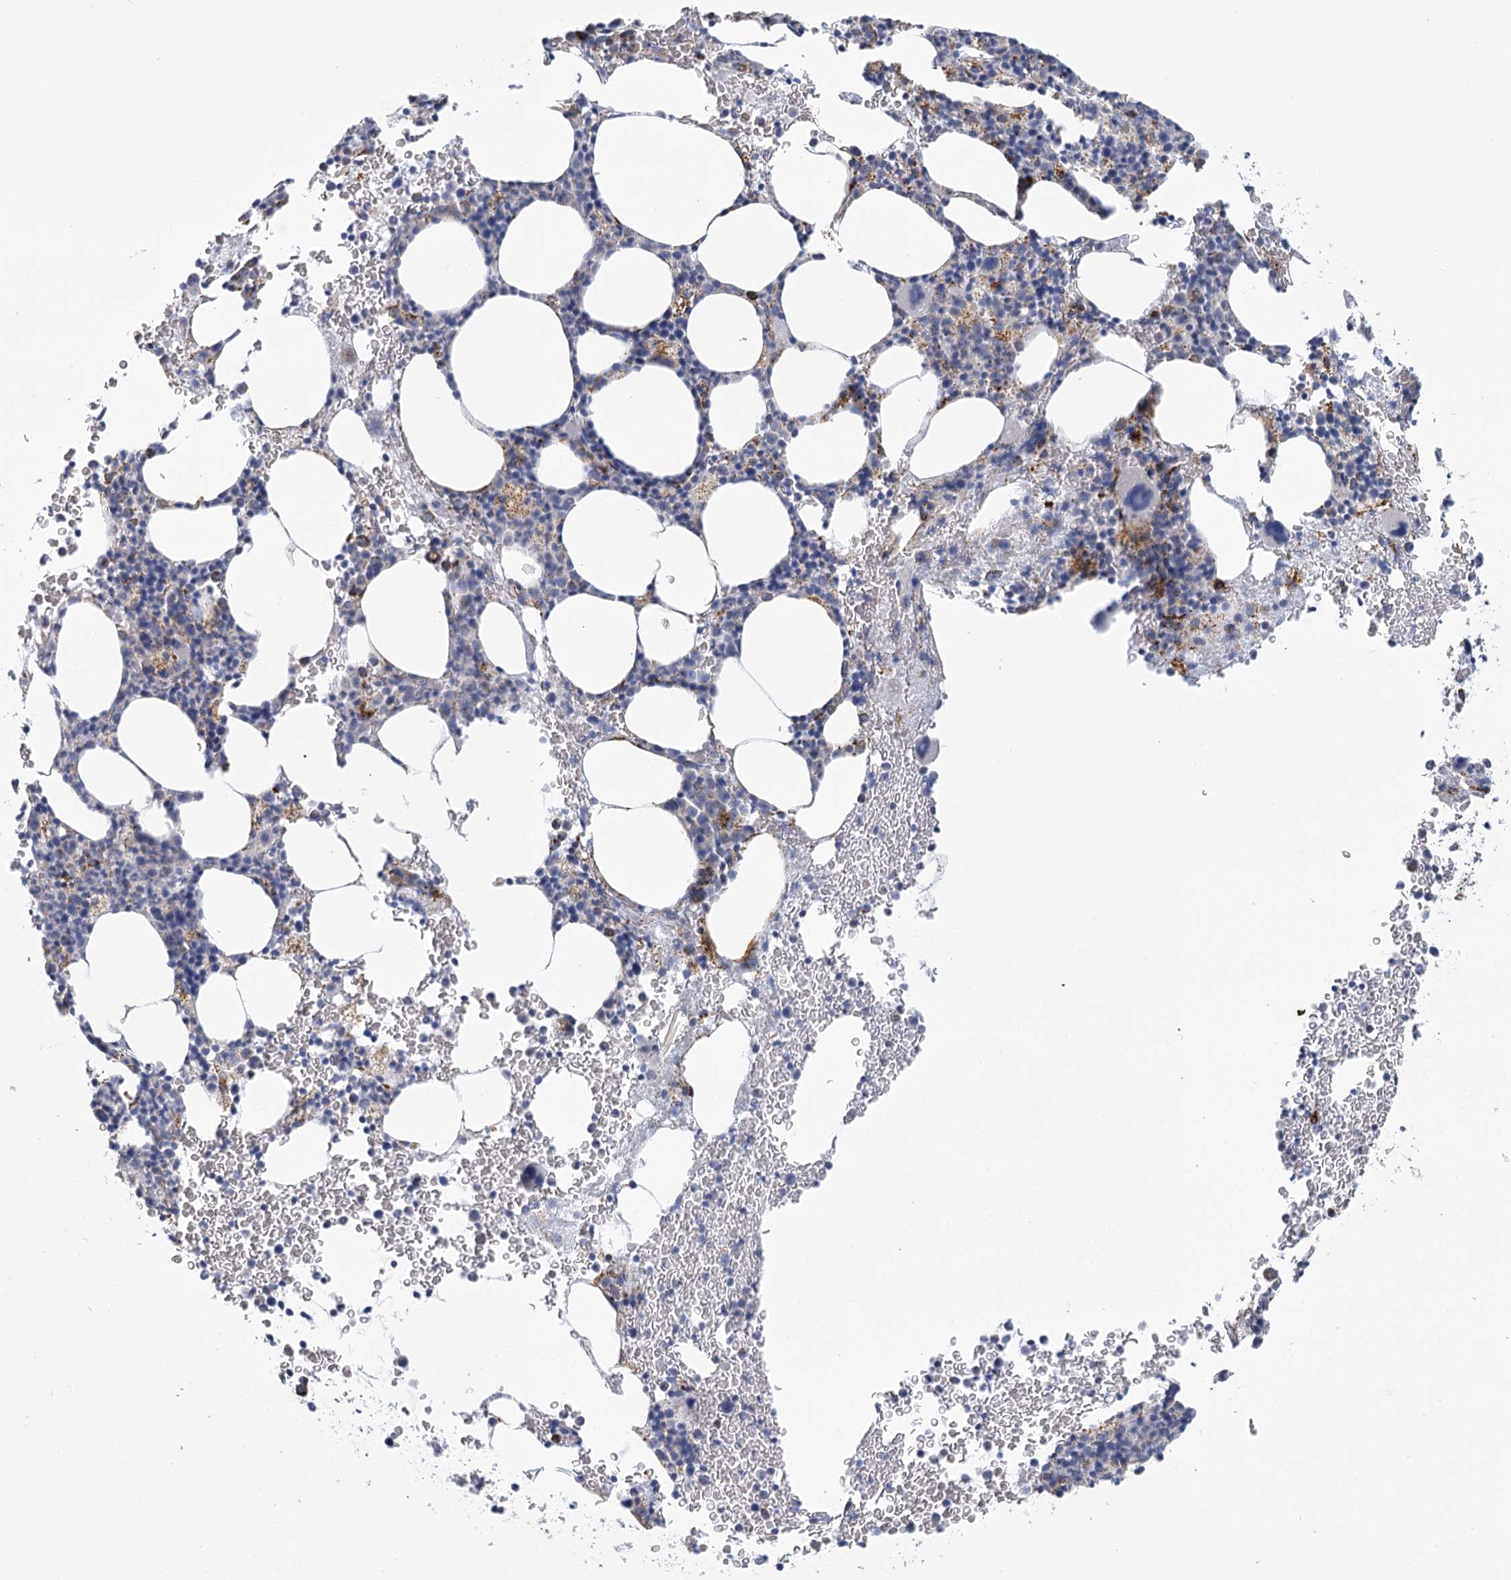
{"staining": {"intensity": "strong", "quantity": "<25%", "location": "cytoplasmic/membranous"}, "tissue": "bone marrow", "cell_type": "Hematopoietic cells", "image_type": "normal", "snomed": [{"axis": "morphology", "description": "Normal tissue, NOS"}, {"axis": "topography", "description": "Bone marrow"}], "caption": "Strong cytoplasmic/membranous staining is identified in about <25% of hematopoietic cells in normal bone marrow.", "gene": "DHTKD1", "patient": {"sex": "male", "age": 79}}